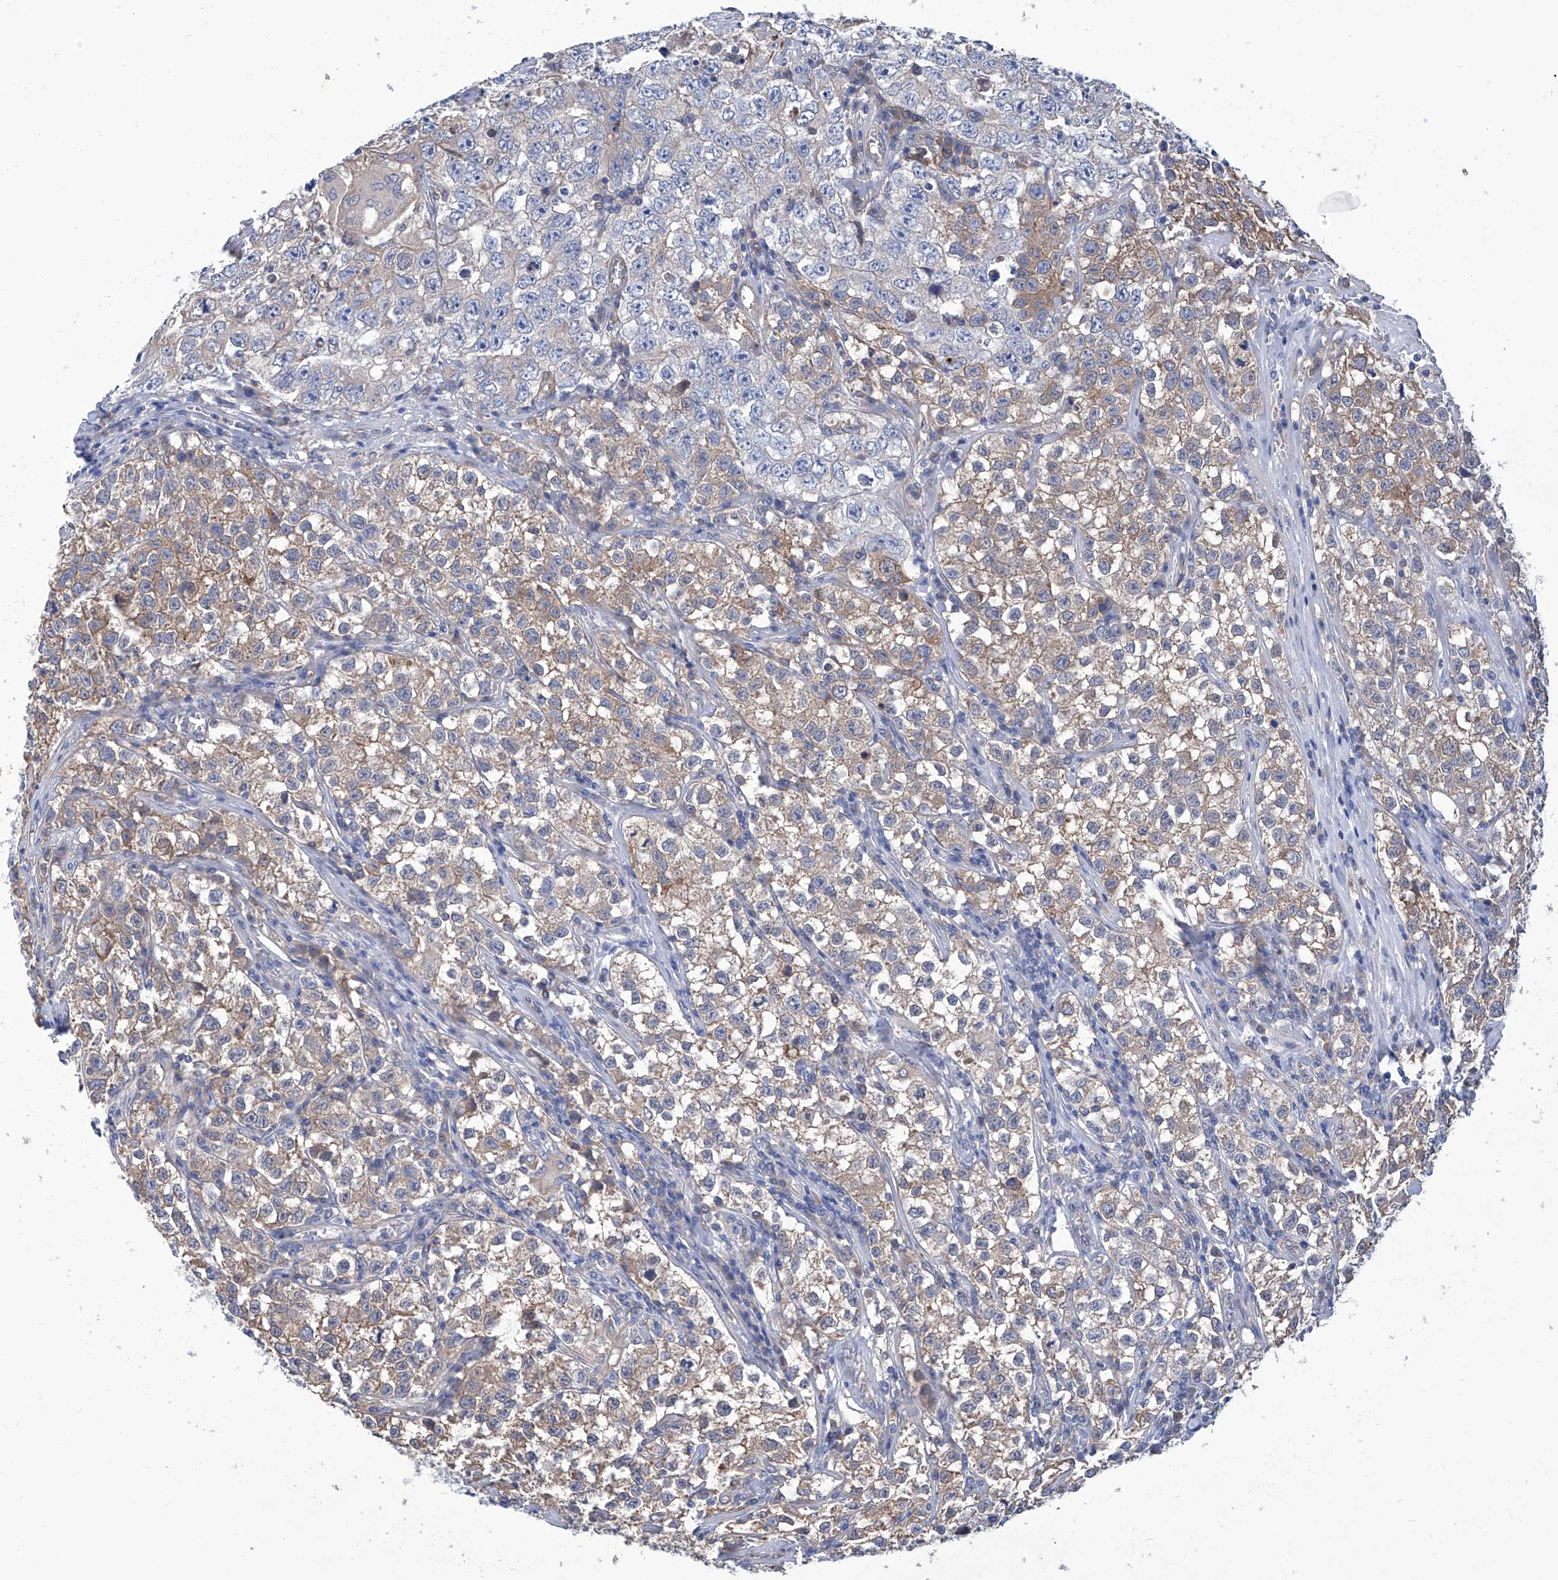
{"staining": {"intensity": "weak", "quantity": "25%-75%", "location": "cytoplasmic/membranous"}, "tissue": "testis cancer", "cell_type": "Tumor cells", "image_type": "cancer", "snomed": [{"axis": "morphology", "description": "Seminoma, NOS"}, {"axis": "morphology", "description": "Carcinoma, Embryonal, NOS"}, {"axis": "topography", "description": "Testis"}], "caption": "Brown immunohistochemical staining in testis seminoma reveals weak cytoplasmic/membranous expression in approximately 25%-75% of tumor cells. (DAB (3,3'-diaminobenzidine) = brown stain, brightfield microscopy at high magnification).", "gene": "SMS", "patient": {"sex": "male", "age": 43}}